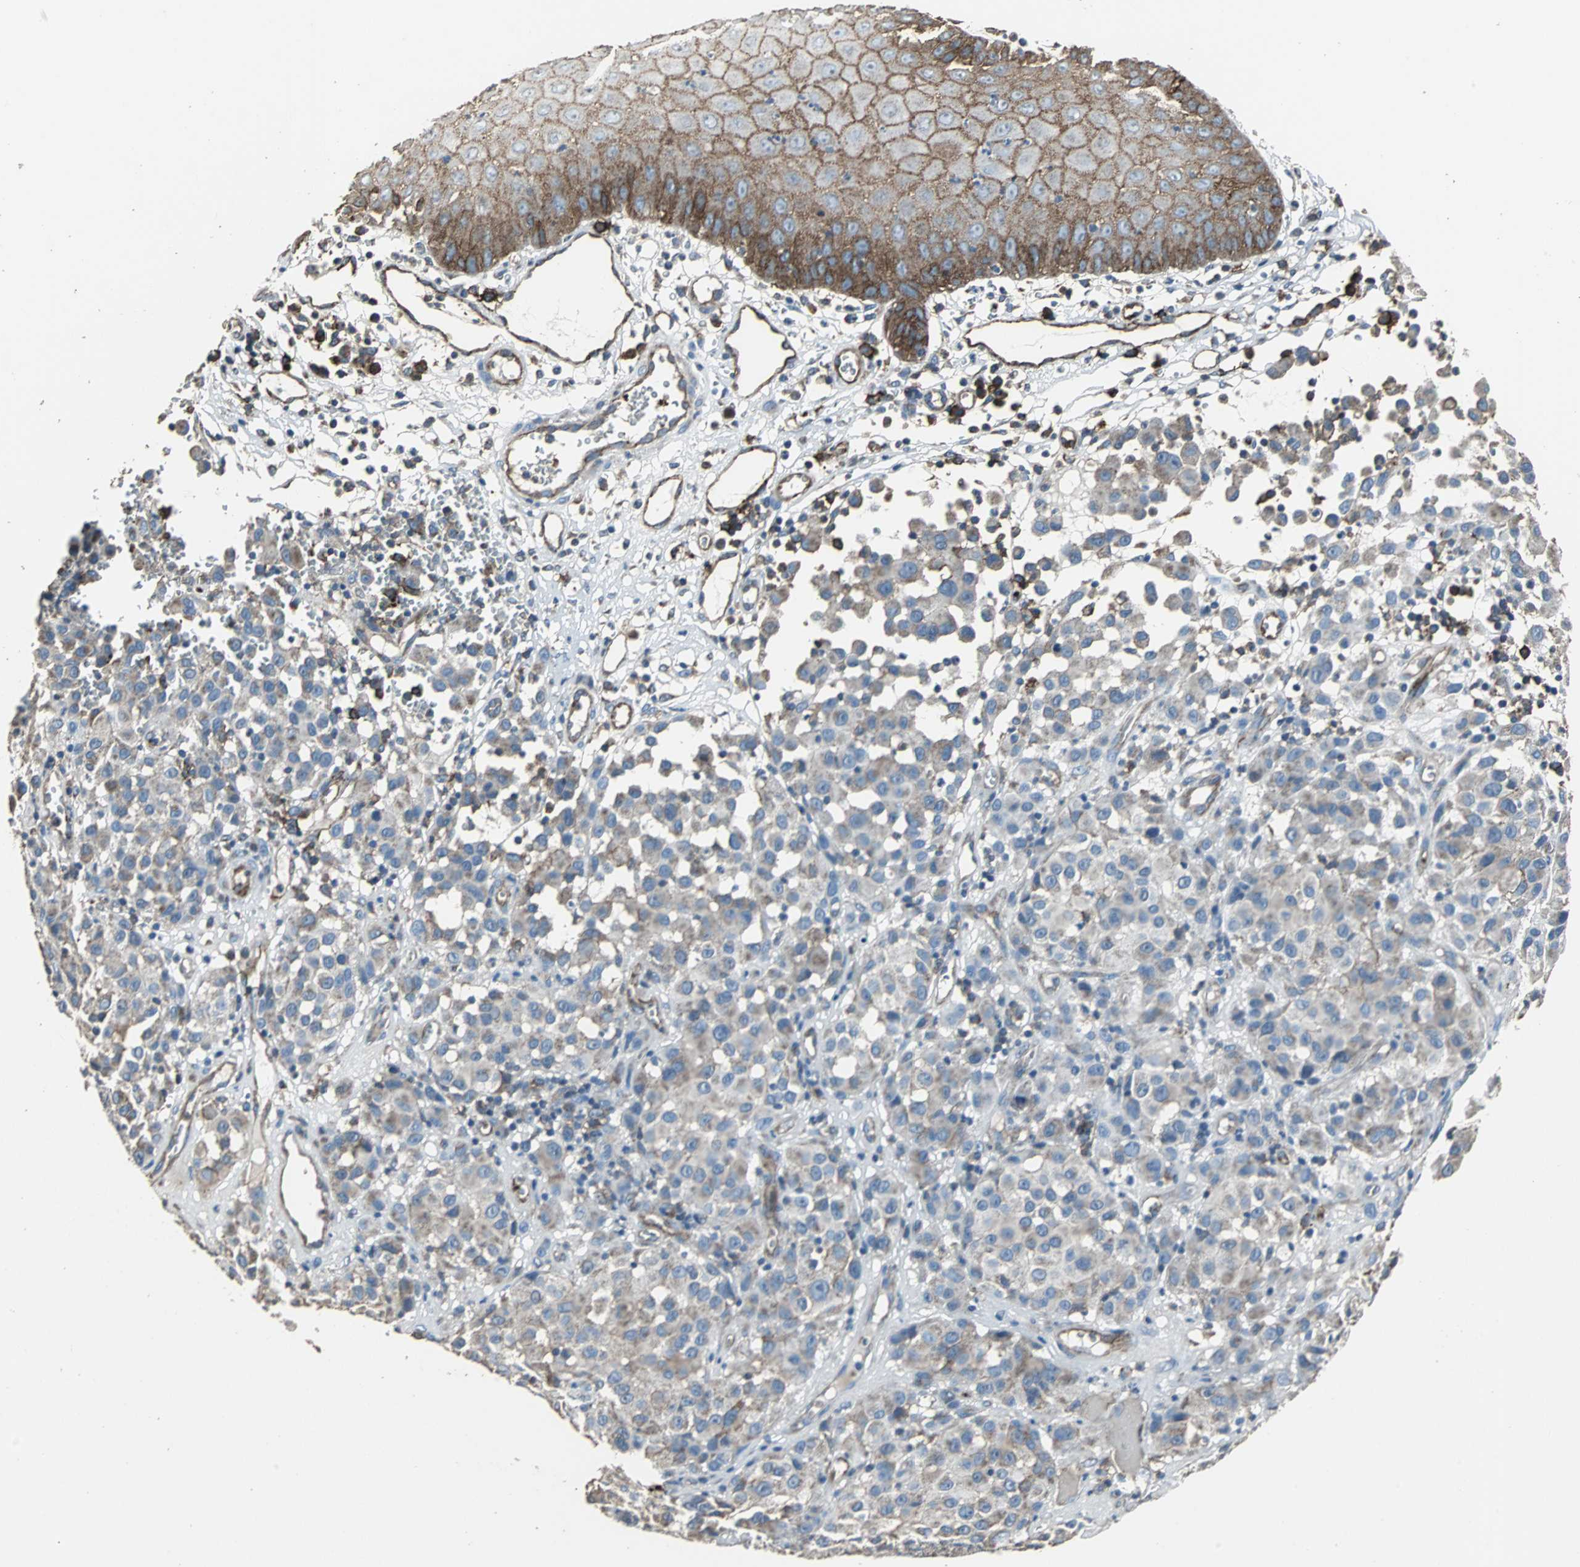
{"staining": {"intensity": "weak", "quantity": "25%-75%", "location": "cytoplasmic/membranous"}, "tissue": "melanoma", "cell_type": "Tumor cells", "image_type": "cancer", "snomed": [{"axis": "morphology", "description": "Malignant melanoma, NOS"}, {"axis": "topography", "description": "Skin"}], "caption": "High-magnification brightfield microscopy of malignant melanoma stained with DAB (brown) and counterstained with hematoxylin (blue). tumor cells exhibit weak cytoplasmic/membranous expression is present in about25%-75% of cells.", "gene": "F11R", "patient": {"sex": "female", "age": 21}}